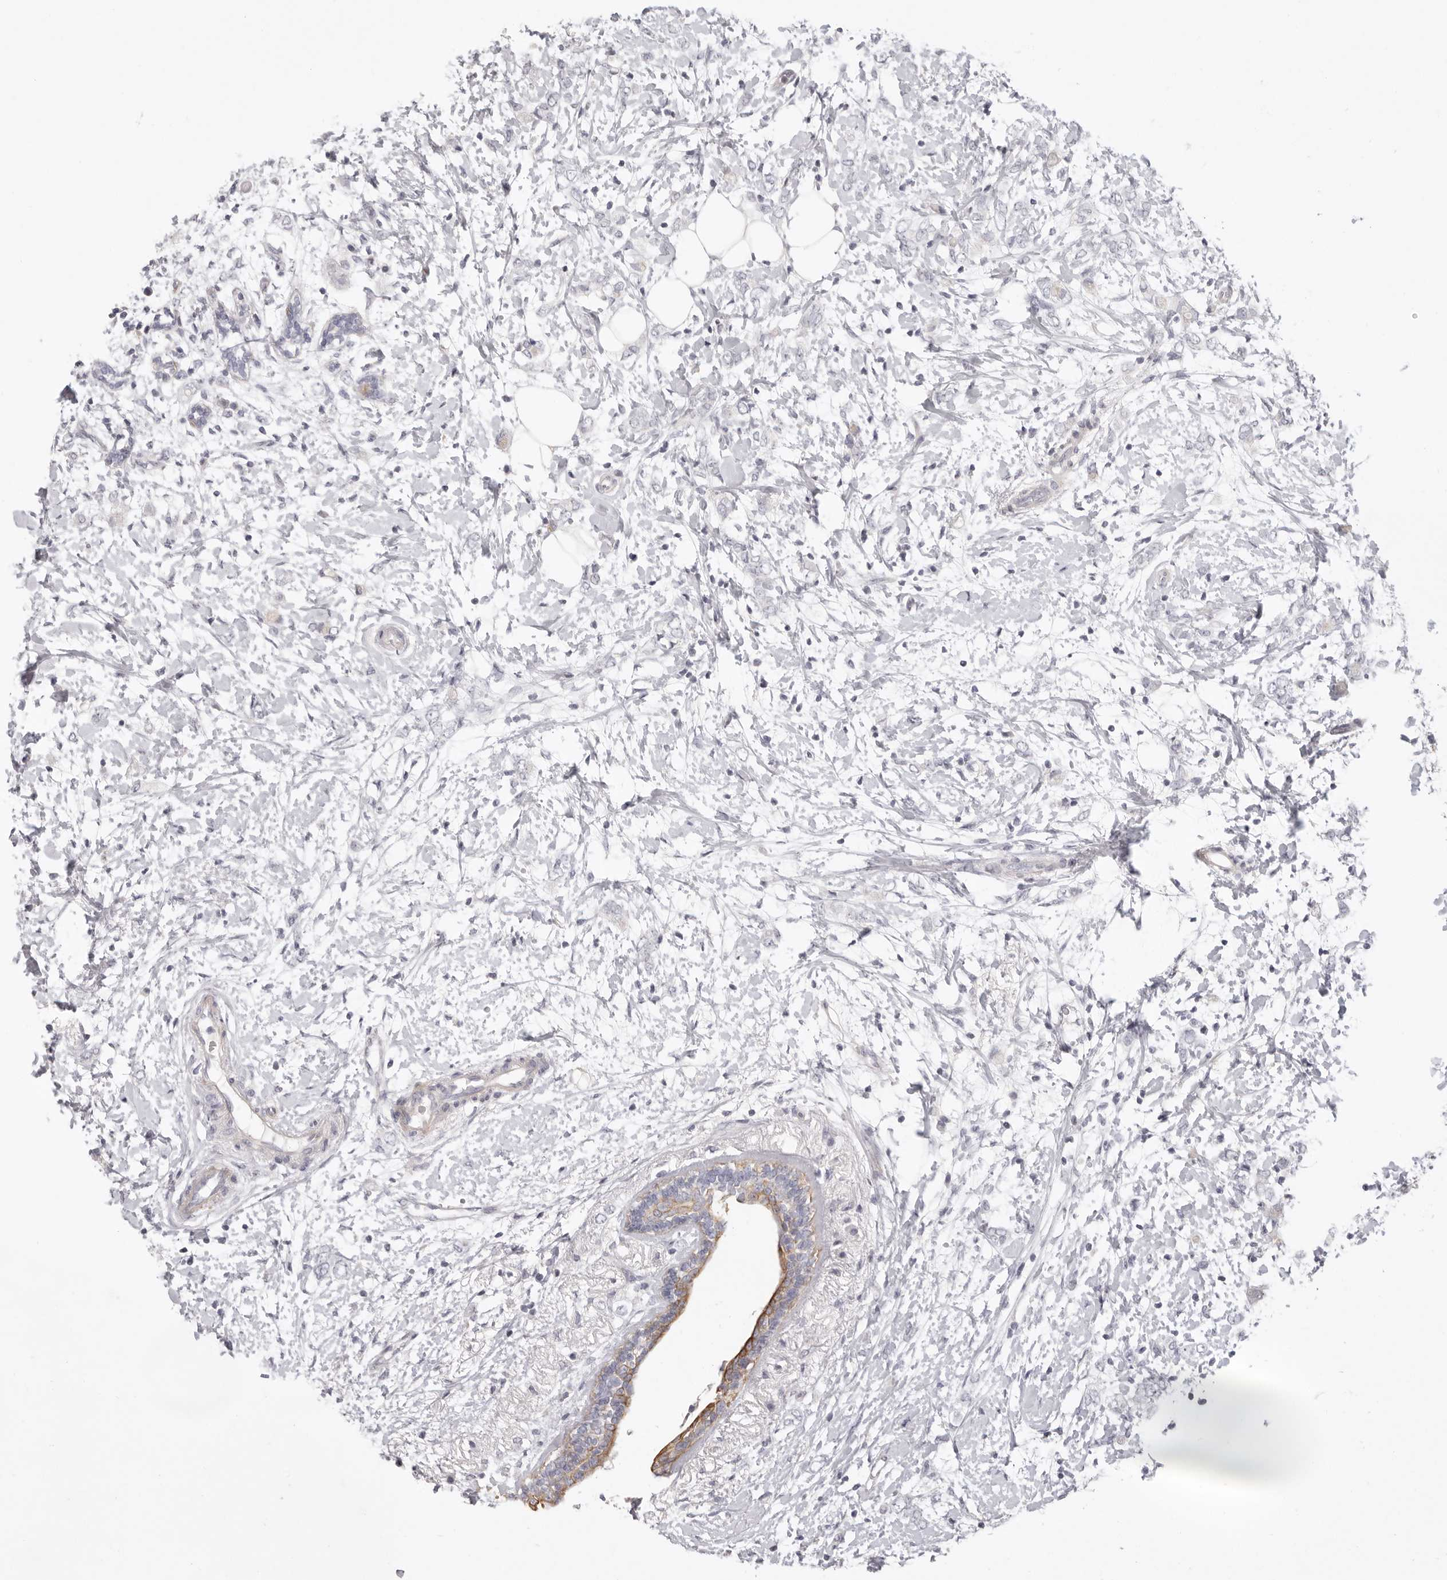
{"staining": {"intensity": "negative", "quantity": "none", "location": "none"}, "tissue": "breast cancer", "cell_type": "Tumor cells", "image_type": "cancer", "snomed": [{"axis": "morphology", "description": "Normal tissue, NOS"}, {"axis": "morphology", "description": "Lobular carcinoma"}, {"axis": "topography", "description": "Breast"}], "caption": "High magnification brightfield microscopy of breast cancer (lobular carcinoma) stained with DAB (3,3'-diaminobenzidine) (brown) and counterstained with hematoxylin (blue): tumor cells show no significant staining.", "gene": "RXFP1", "patient": {"sex": "female", "age": 47}}